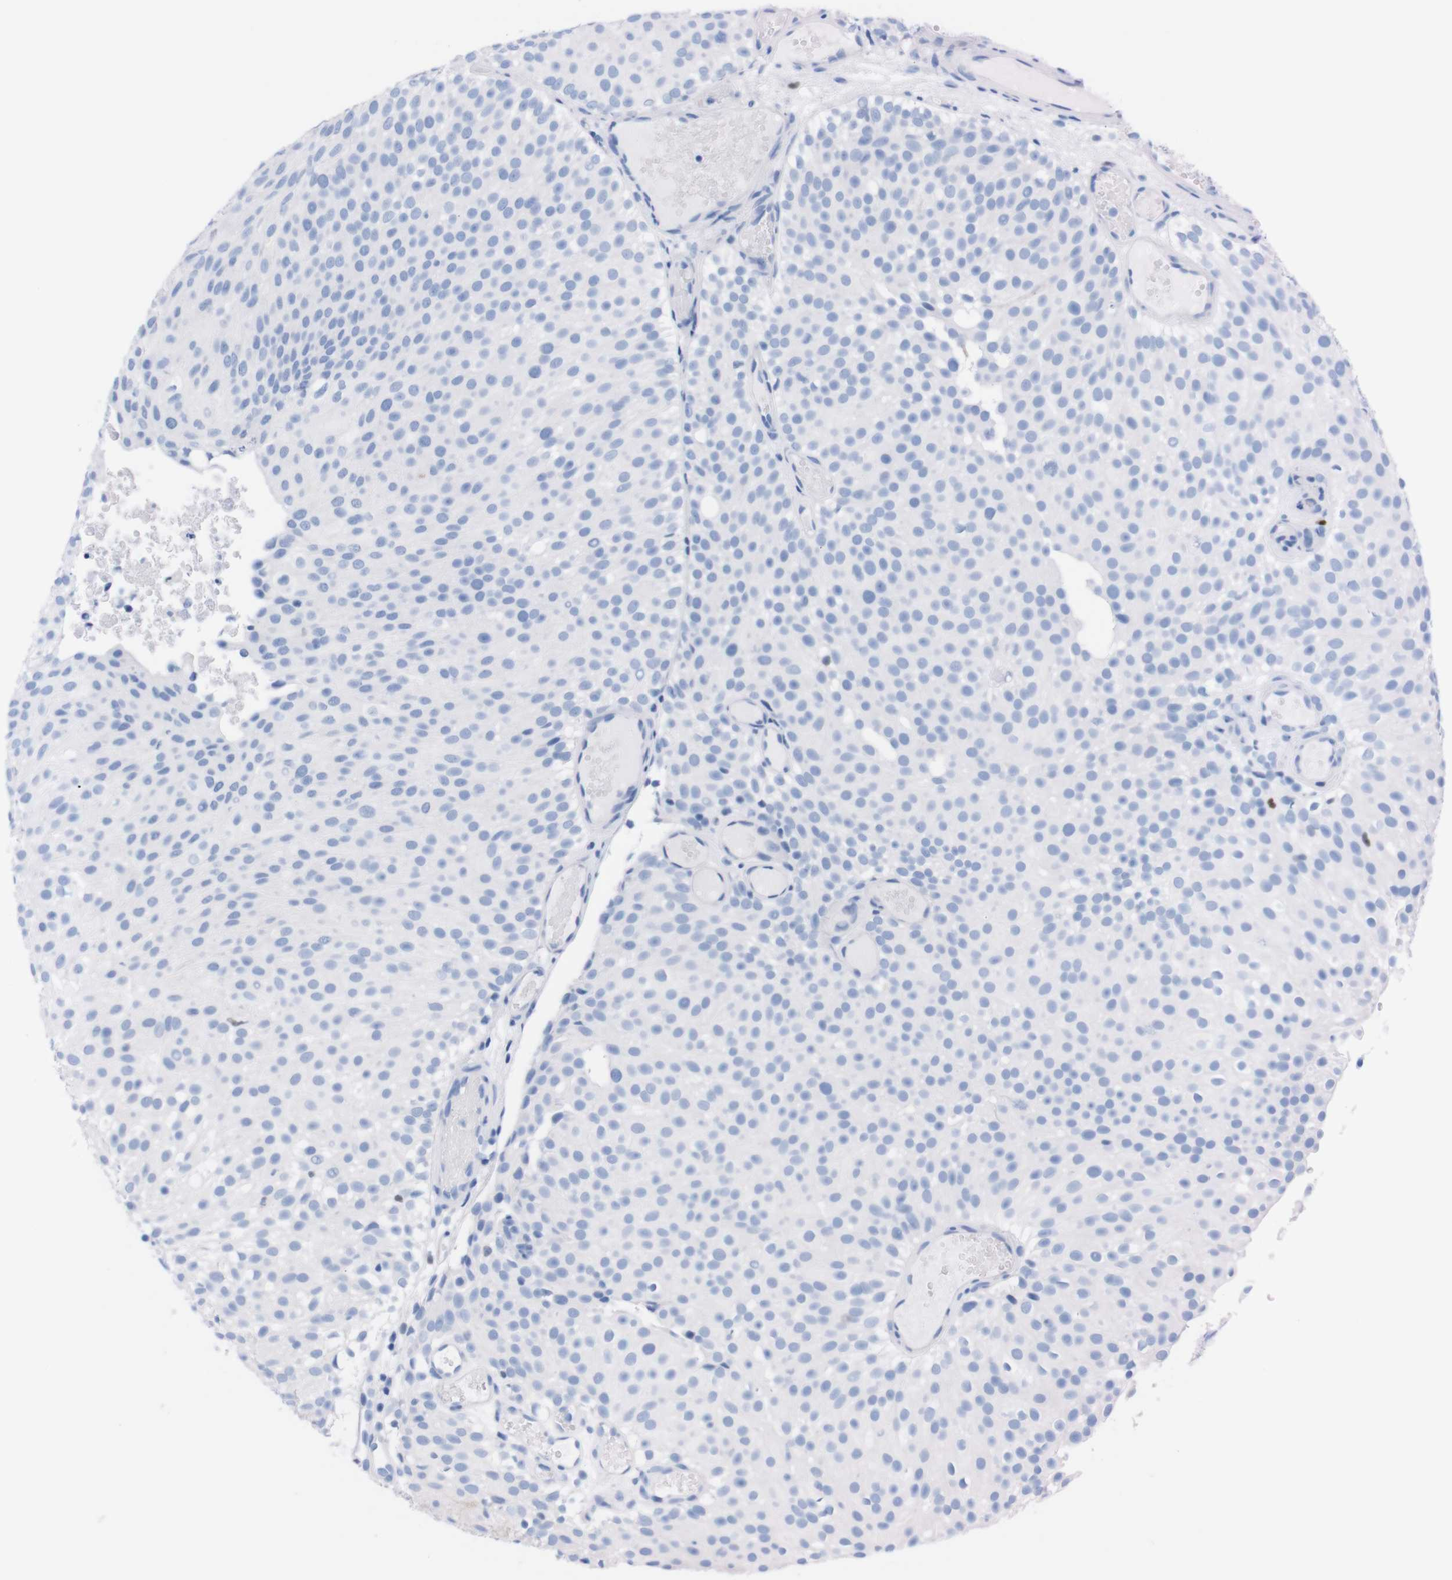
{"staining": {"intensity": "negative", "quantity": "none", "location": "none"}, "tissue": "urothelial cancer", "cell_type": "Tumor cells", "image_type": "cancer", "snomed": [{"axis": "morphology", "description": "Urothelial carcinoma, Low grade"}, {"axis": "topography", "description": "Urinary bladder"}], "caption": "IHC image of neoplastic tissue: urothelial carcinoma (low-grade) stained with DAB demonstrates no significant protein staining in tumor cells.", "gene": "P2RY12", "patient": {"sex": "male", "age": 78}}